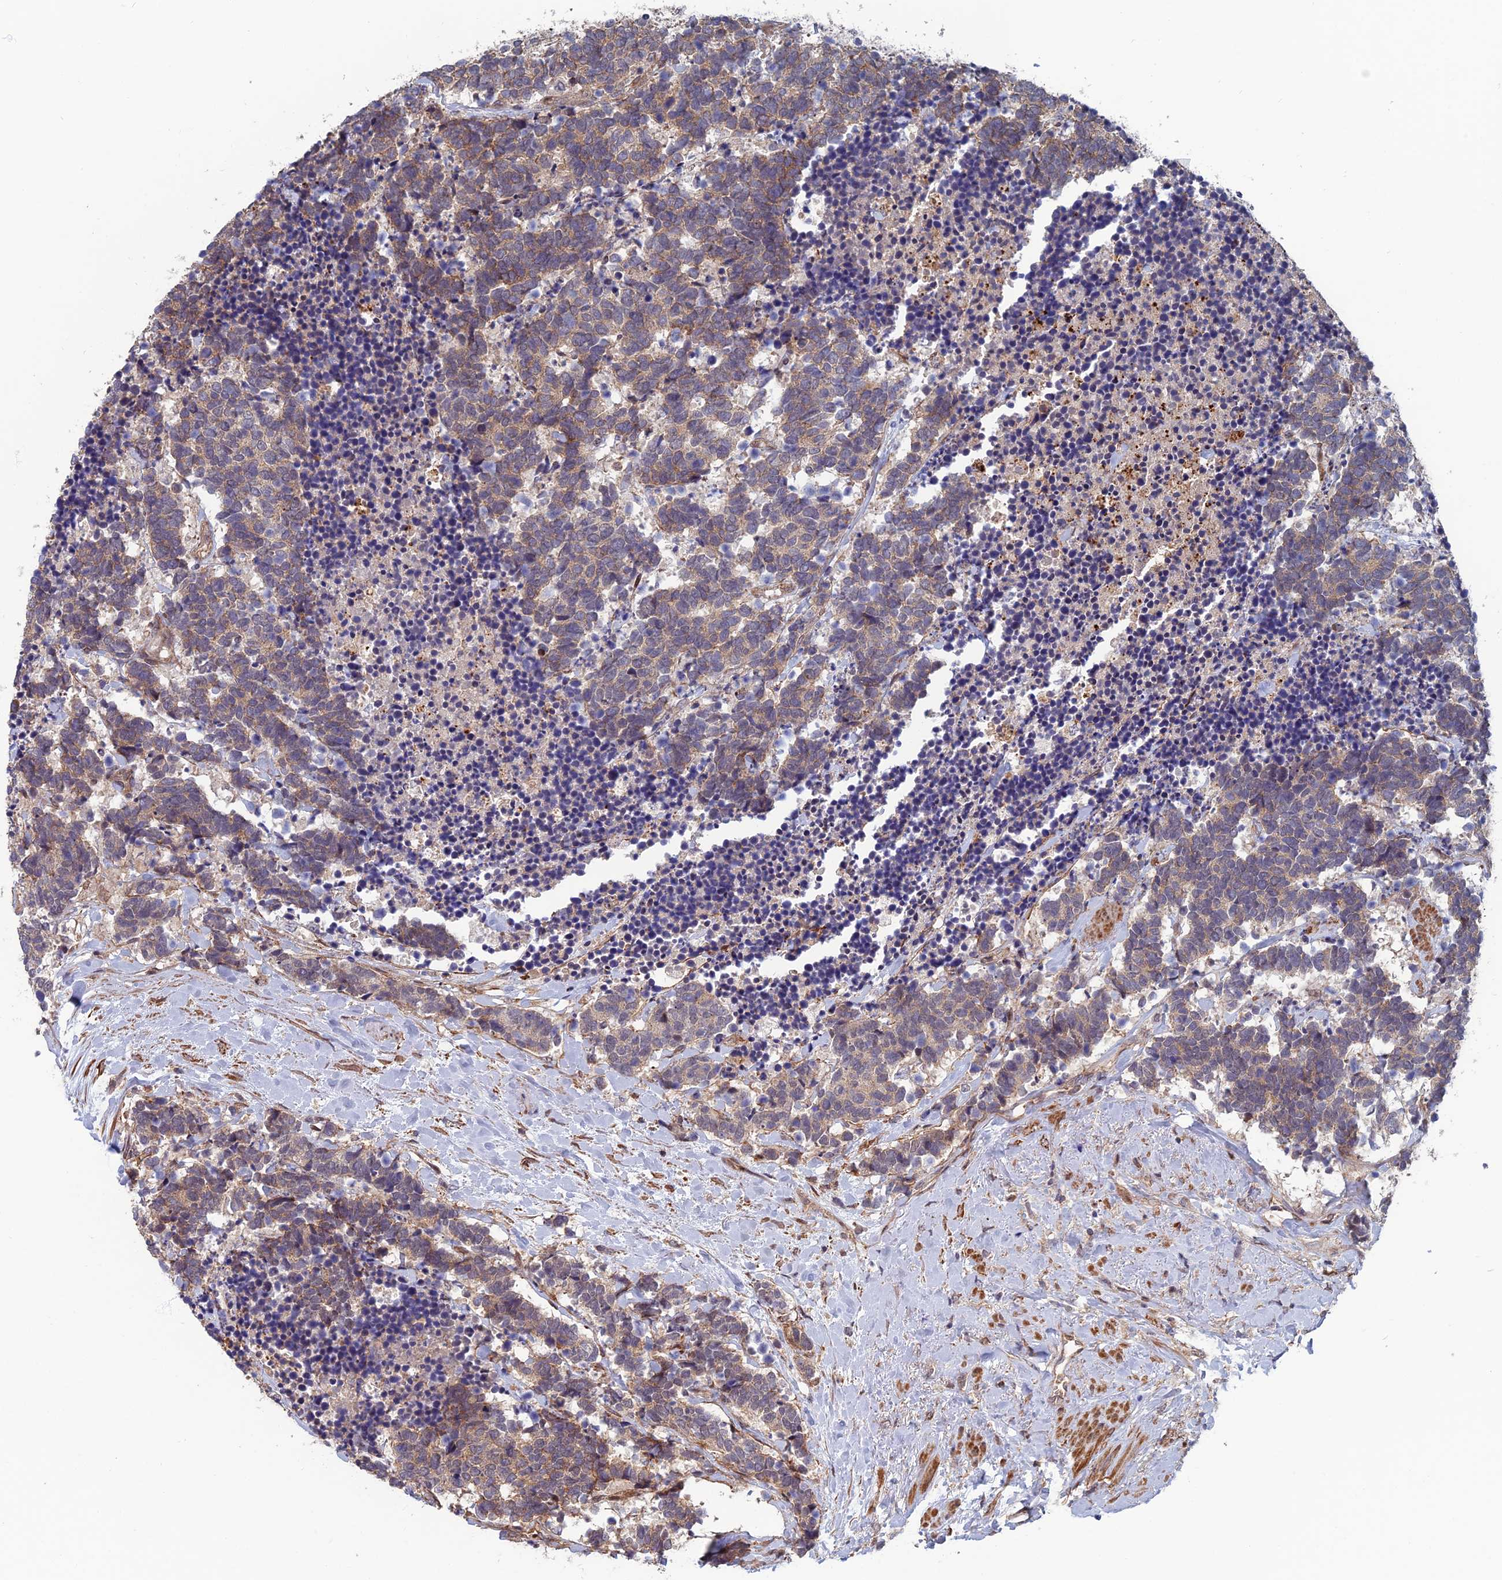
{"staining": {"intensity": "weak", "quantity": ">75%", "location": "cytoplasmic/membranous"}, "tissue": "carcinoid", "cell_type": "Tumor cells", "image_type": "cancer", "snomed": [{"axis": "morphology", "description": "Carcinoma, NOS"}, {"axis": "morphology", "description": "Carcinoid, malignant, NOS"}, {"axis": "topography", "description": "Prostate"}], "caption": "A high-resolution photomicrograph shows IHC staining of carcinoid, which exhibits weak cytoplasmic/membranous positivity in about >75% of tumor cells. (Brightfield microscopy of DAB IHC at high magnification).", "gene": "CCDC183", "patient": {"sex": "male", "age": 57}}